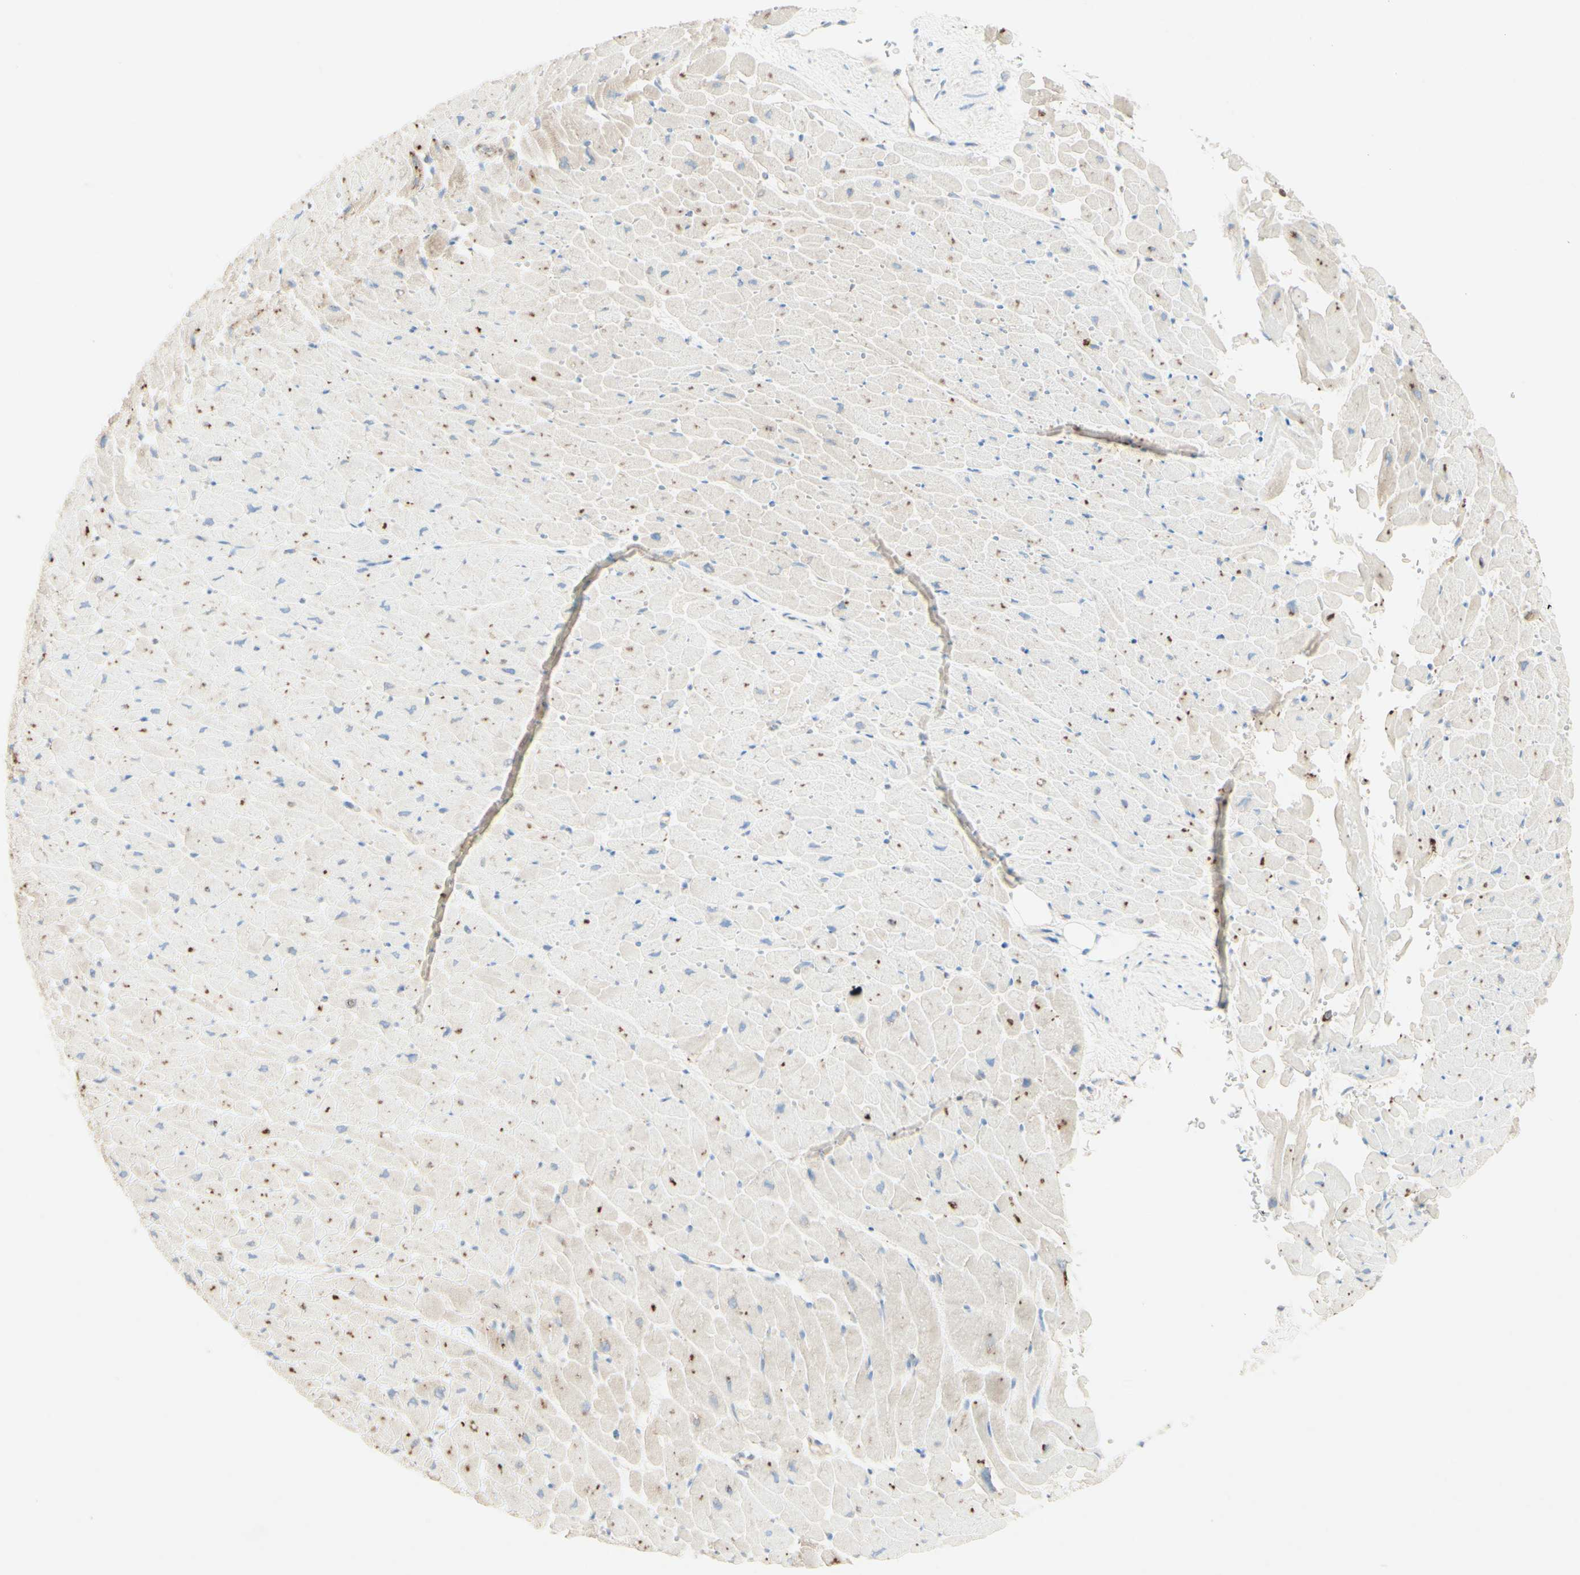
{"staining": {"intensity": "moderate", "quantity": "25%-75%", "location": "cytoplasmic/membranous"}, "tissue": "heart muscle", "cell_type": "Cardiomyocytes", "image_type": "normal", "snomed": [{"axis": "morphology", "description": "Normal tissue, NOS"}, {"axis": "topography", "description": "Heart"}], "caption": "Protein analysis of unremarkable heart muscle reveals moderate cytoplasmic/membranous positivity in about 25%-75% of cardiomyocytes.", "gene": "MTM1", "patient": {"sex": "male", "age": 45}}